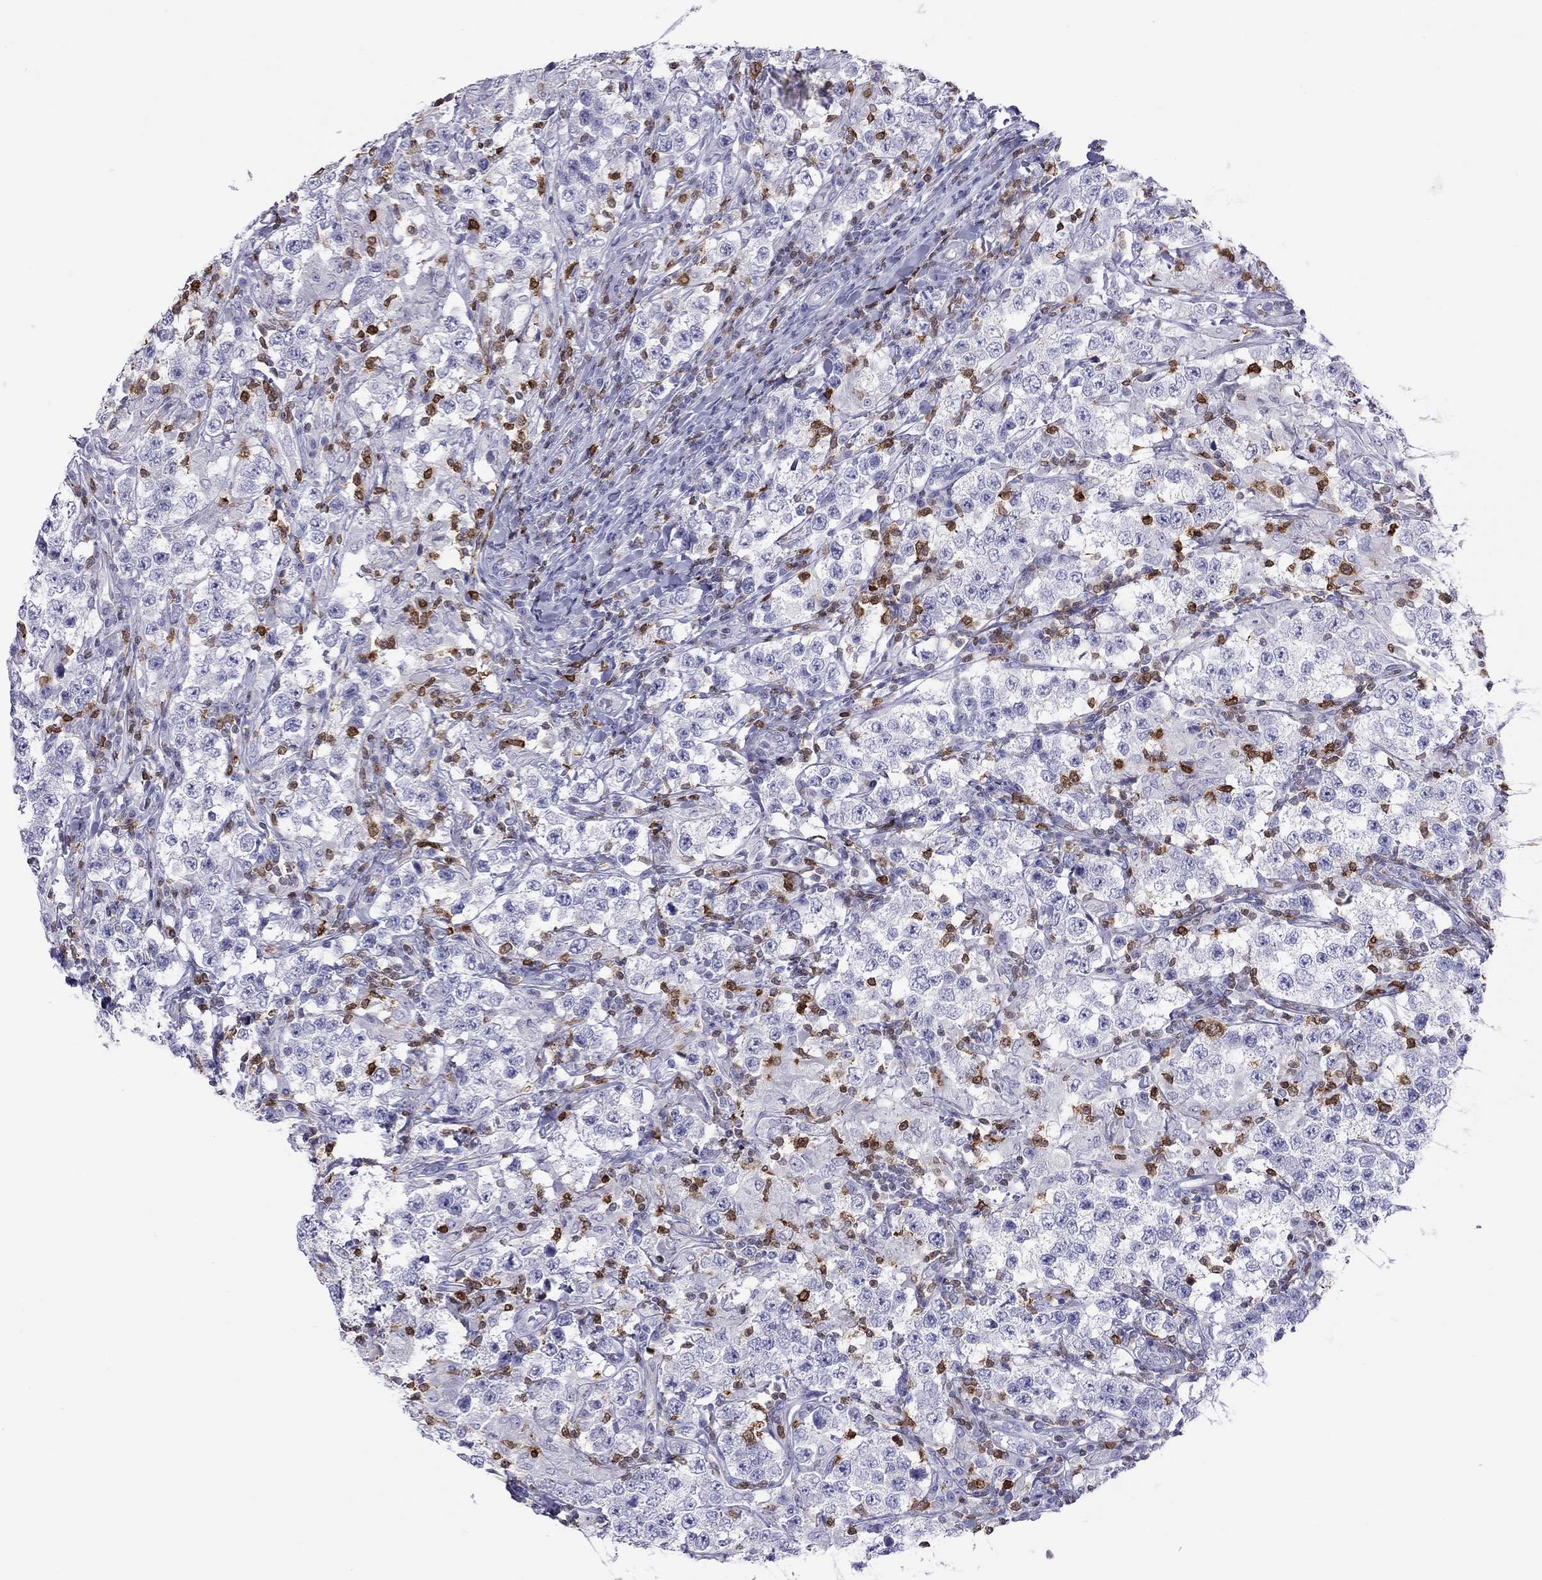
{"staining": {"intensity": "negative", "quantity": "none", "location": "none"}, "tissue": "testis cancer", "cell_type": "Tumor cells", "image_type": "cancer", "snomed": [{"axis": "morphology", "description": "Seminoma, NOS"}, {"axis": "morphology", "description": "Carcinoma, Embryonal, NOS"}, {"axis": "topography", "description": "Testis"}], "caption": "Tumor cells show no significant expression in testis cancer (seminoma). (DAB immunohistochemistry with hematoxylin counter stain).", "gene": "SH2D2A", "patient": {"sex": "male", "age": 41}}